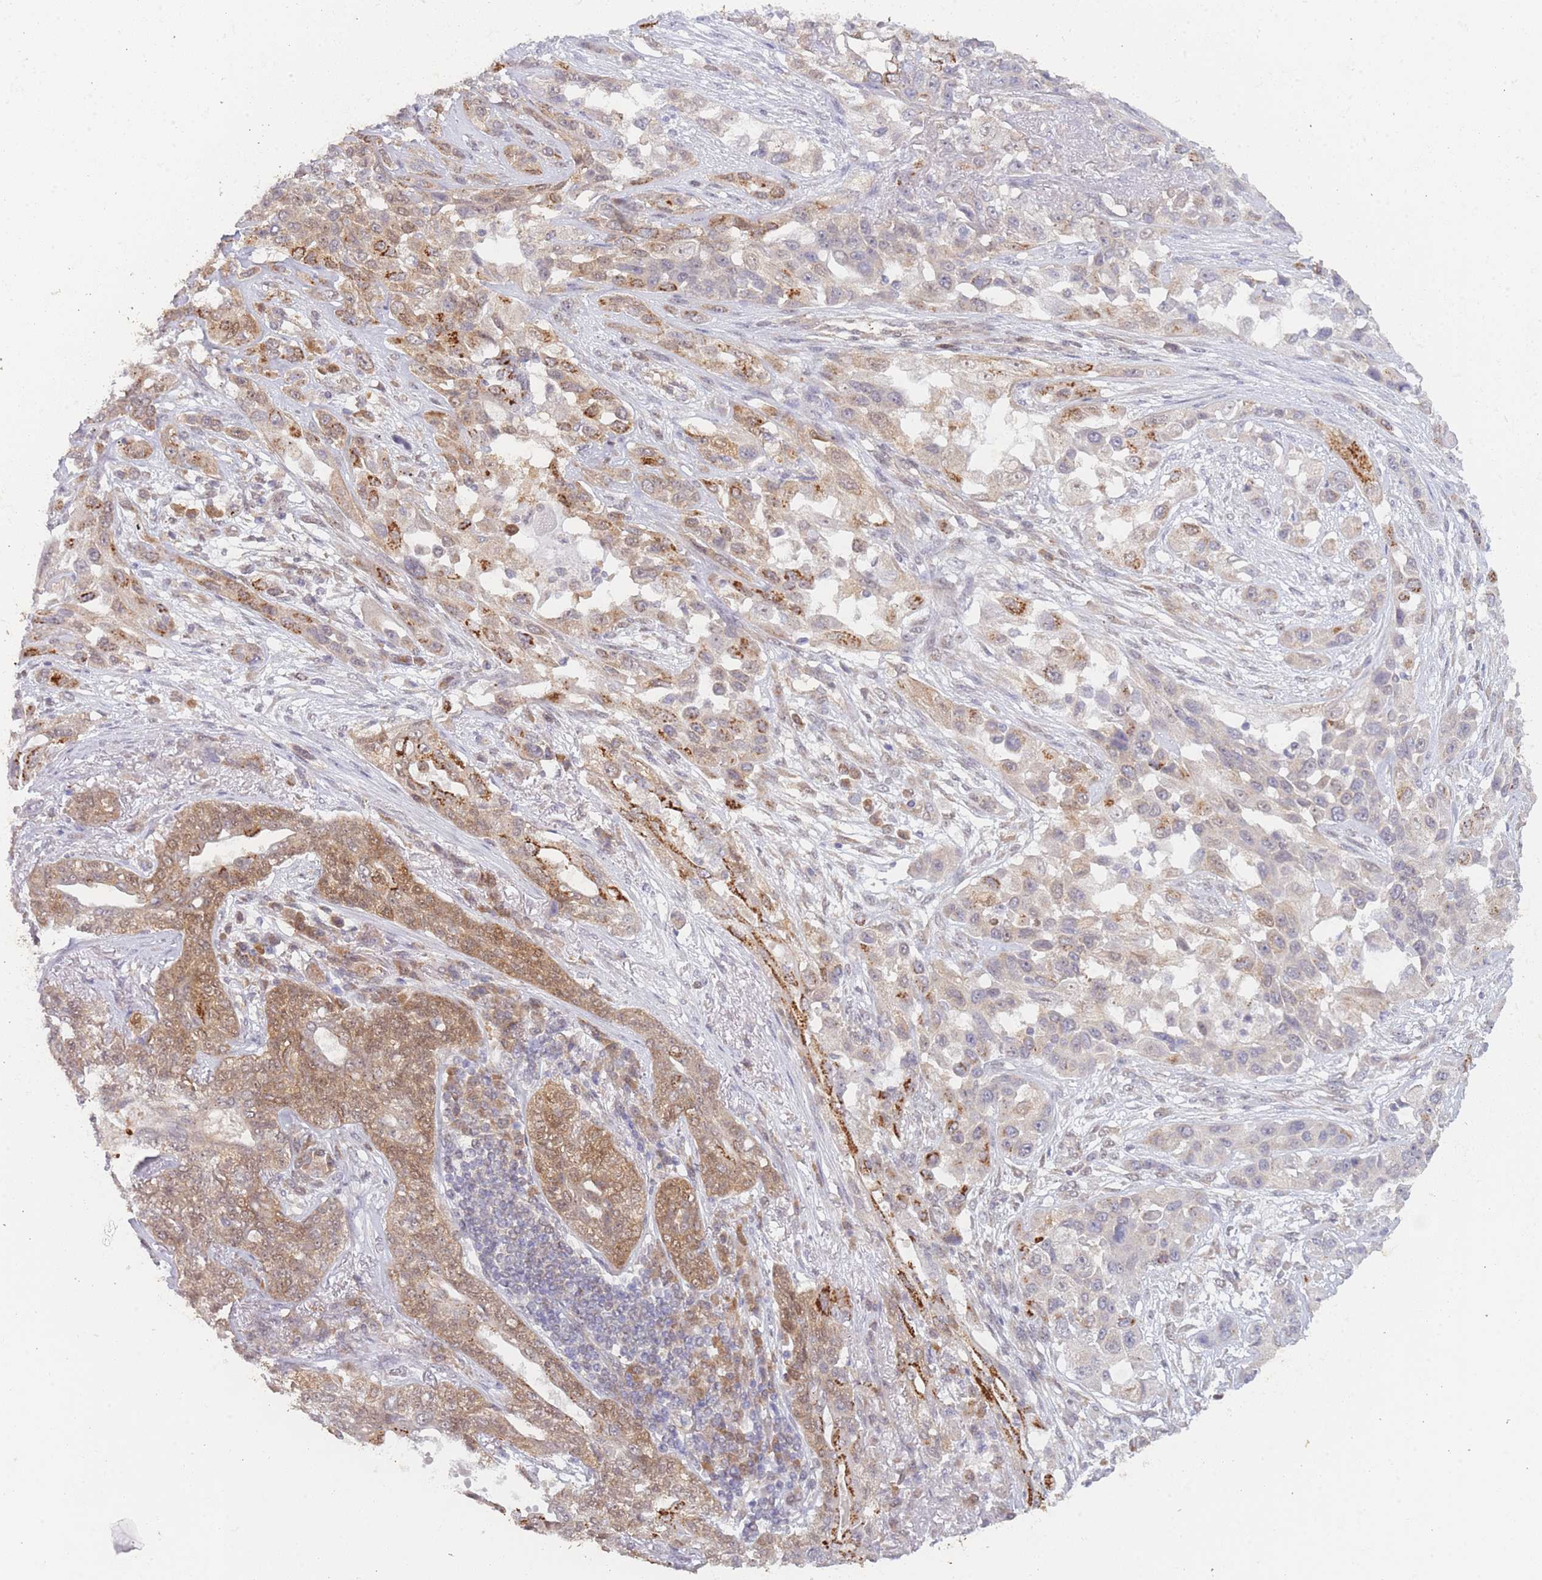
{"staining": {"intensity": "moderate", "quantity": "25%-75%", "location": "cytoplasmic/membranous"}, "tissue": "lung cancer", "cell_type": "Tumor cells", "image_type": "cancer", "snomed": [{"axis": "morphology", "description": "Squamous cell carcinoma, NOS"}, {"axis": "topography", "description": "Lung"}], "caption": "Human squamous cell carcinoma (lung) stained with a brown dye shows moderate cytoplasmic/membranous positive positivity in about 25%-75% of tumor cells.", "gene": "MRI1", "patient": {"sex": "female", "age": 70}}